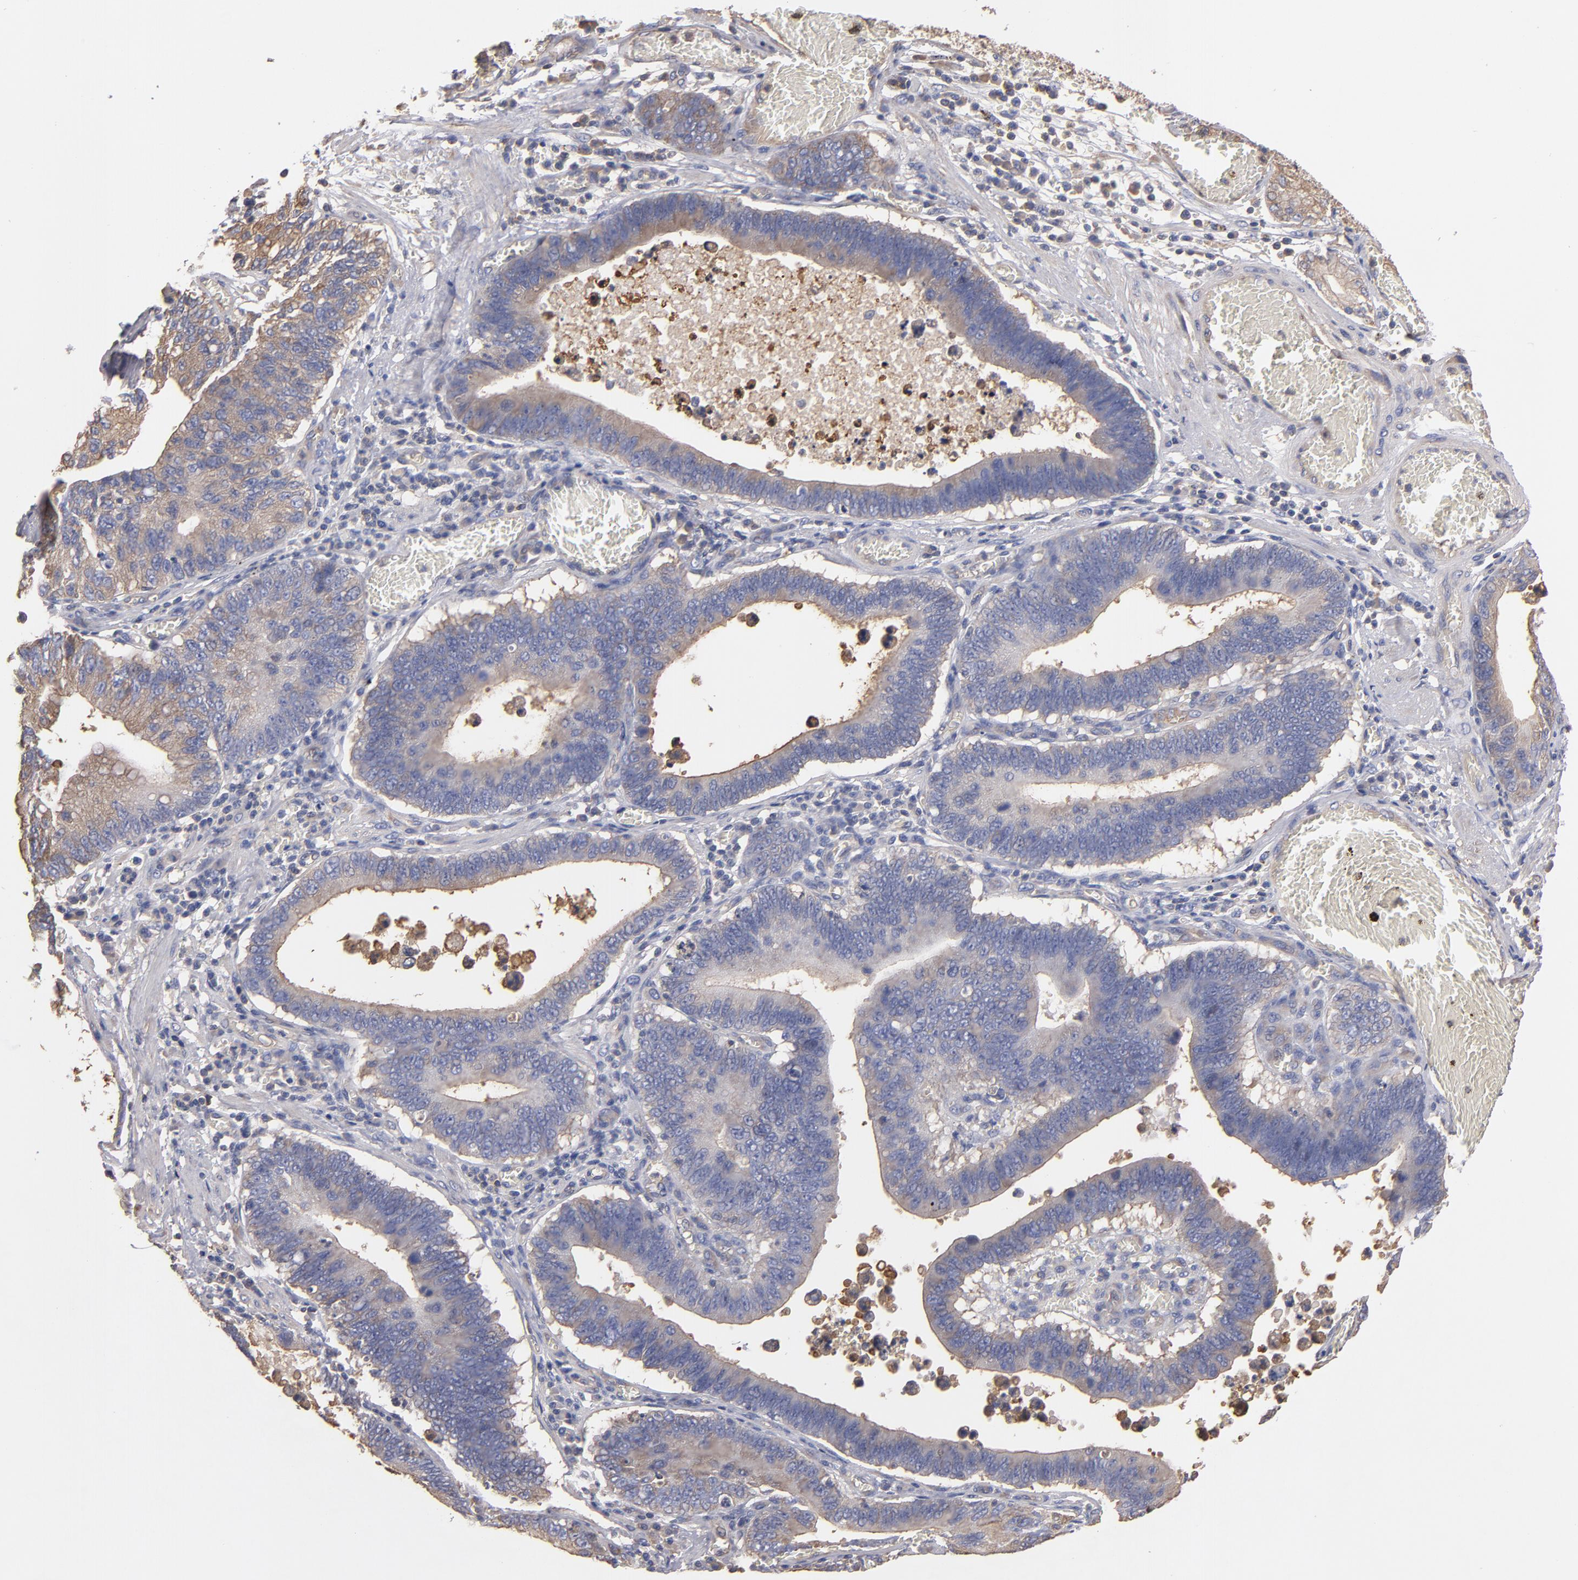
{"staining": {"intensity": "weak", "quantity": "25%-75%", "location": "cytoplasmic/membranous"}, "tissue": "stomach cancer", "cell_type": "Tumor cells", "image_type": "cancer", "snomed": [{"axis": "morphology", "description": "Adenocarcinoma, NOS"}, {"axis": "topography", "description": "Stomach"}, {"axis": "topography", "description": "Gastric cardia"}], "caption": "The immunohistochemical stain highlights weak cytoplasmic/membranous expression in tumor cells of stomach cancer (adenocarcinoma) tissue. The staining was performed using DAB to visualize the protein expression in brown, while the nuclei were stained in blue with hematoxylin (Magnification: 20x).", "gene": "ESYT2", "patient": {"sex": "male", "age": 59}}